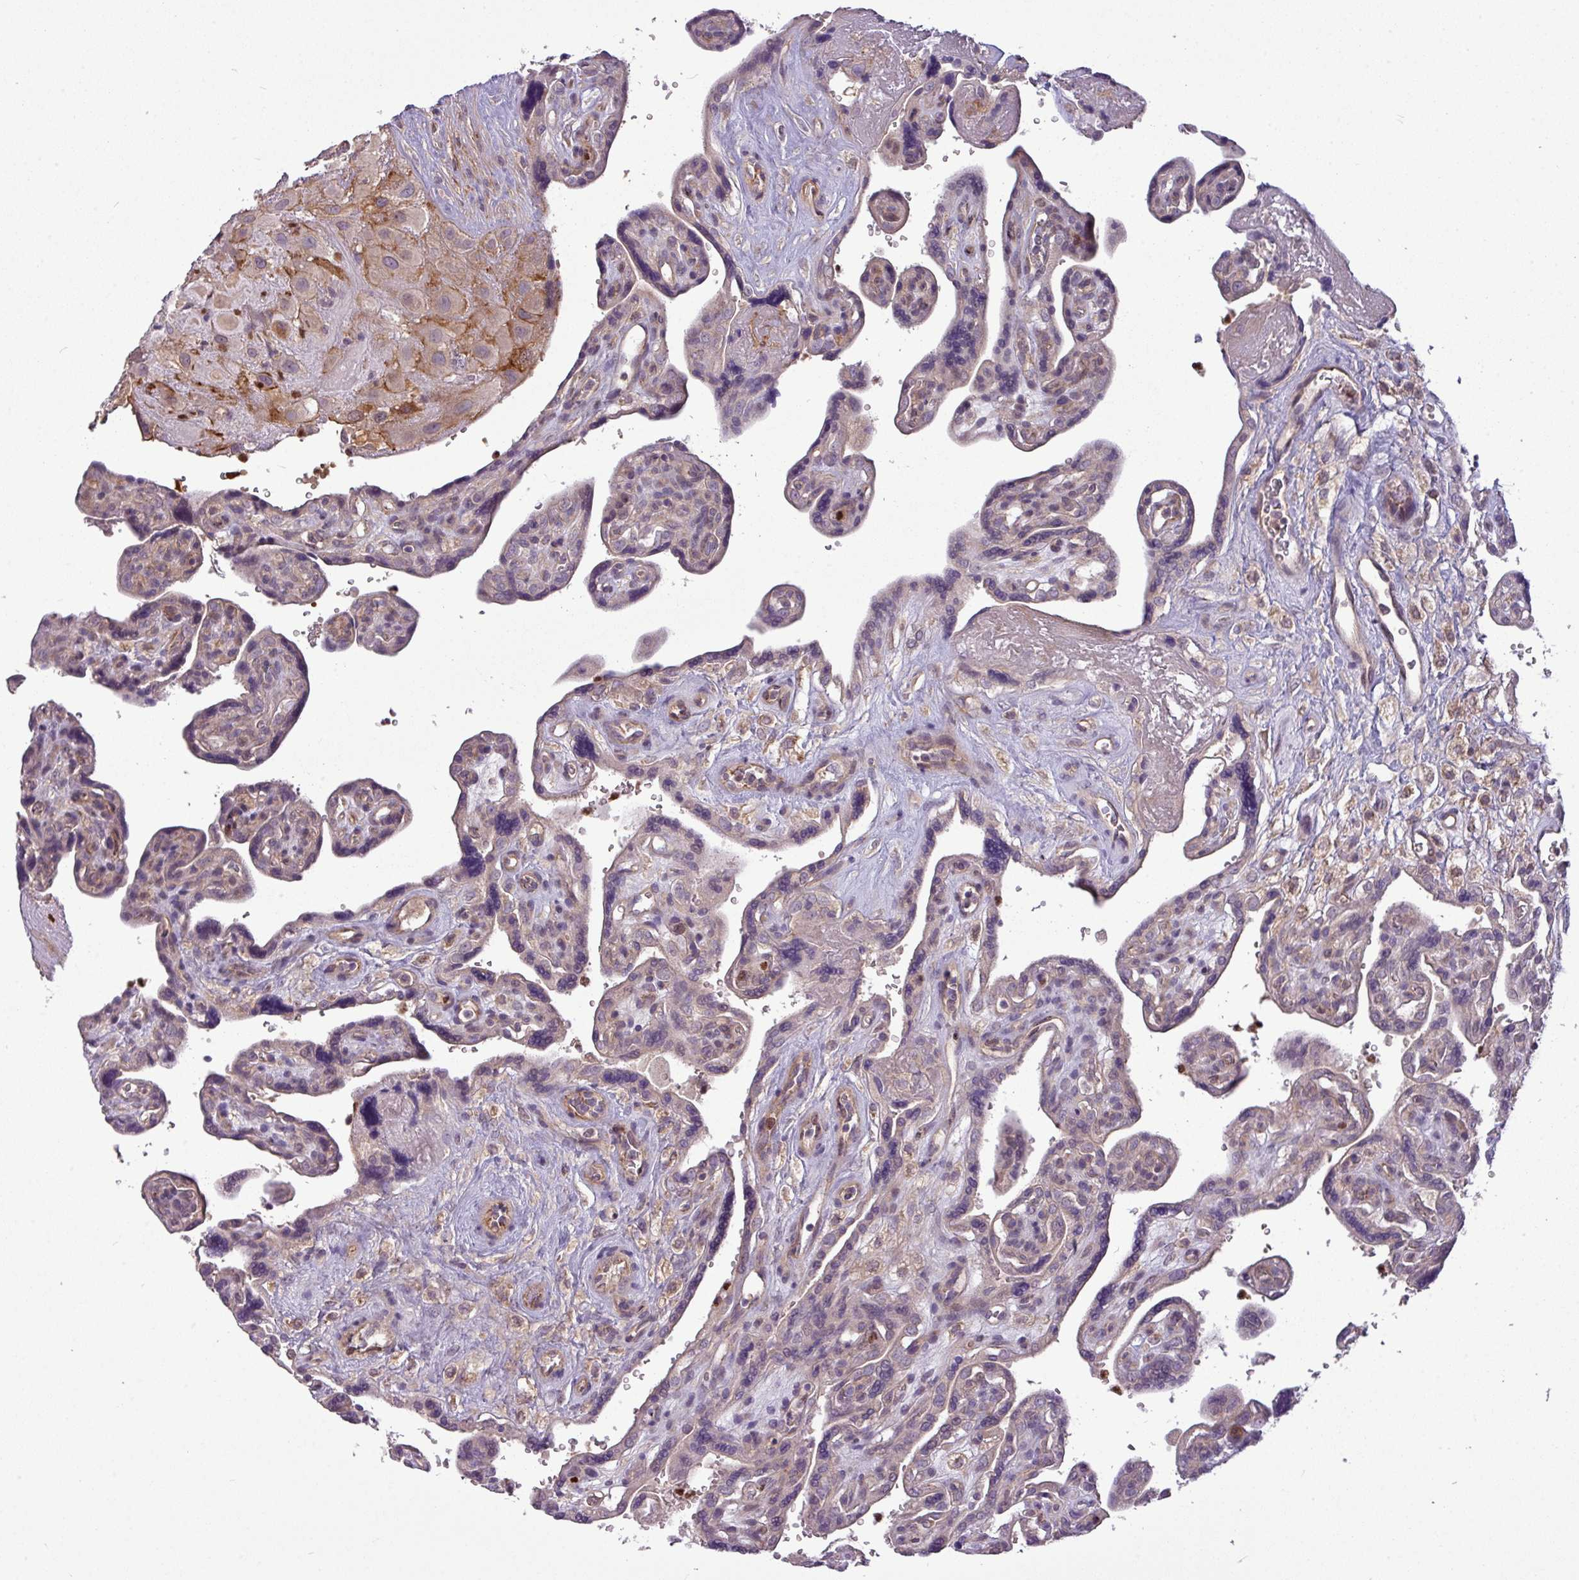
{"staining": {"intensity": "weak", "quantity": ">75%", "location": "cytoplasmic/membranous"}, "tissue": "placenta", "cell_type": "Decidual cells", "image_type": "normal", "snomed": [{"axis": "morphology", "description": "Normal tissue, NOS"}, {"axis": "topography", "description": "Placenta"}], "caption": "This image demonstrates immunohistochemistry (IHC) staining of unremarkable human placenta, with low weak cytoplasmic/membranous positivity in about >75% of decidual cells.", "gene": "PAPLN", "patient": {"sex": "female", "age": 39}}